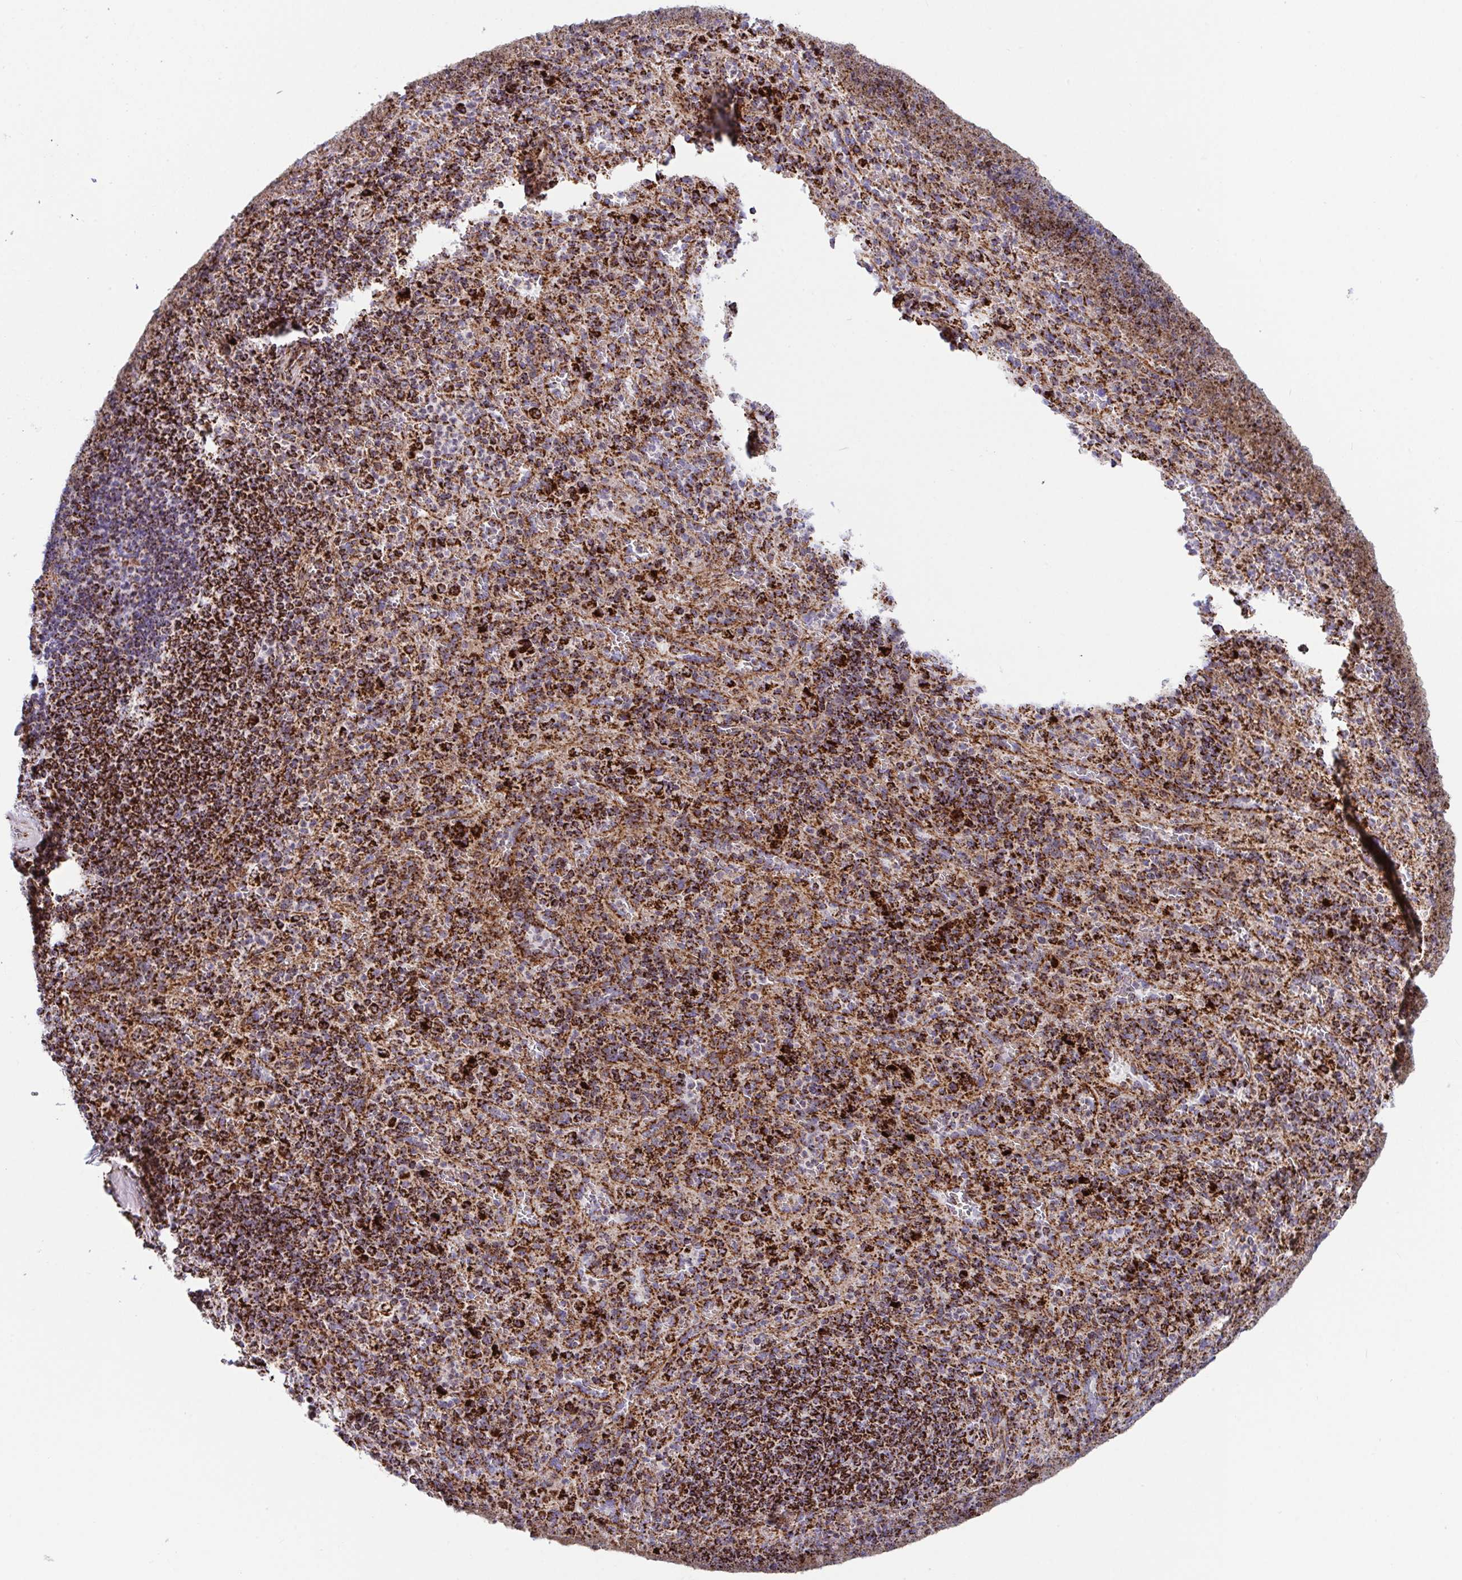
{"staining": {"intensity": "strong", "quantity": ">75%", "location": "cytoplasmic/membranous"}, "tissue": "spleen", "cell_type": "Cells in red pulp", "image_type": "normal", "snomed": [{"axis": "morphology", "description": "Normal tissue, NOS"}, {"axis": "topography", "description": "Spleen"}], "caption": "High-magnification brightfield microscopy of benign spleen stained with DAB (3,3'-diaminobenzidine) (brown) and counterstained with hematoxylin (blue). cells in red pulp exhibit strong cytoplasmic/membranous positivity is seen in about>75% of cells.", "gene": "ATP5MJ", "patient": {"sex": "male", "age": 57}}